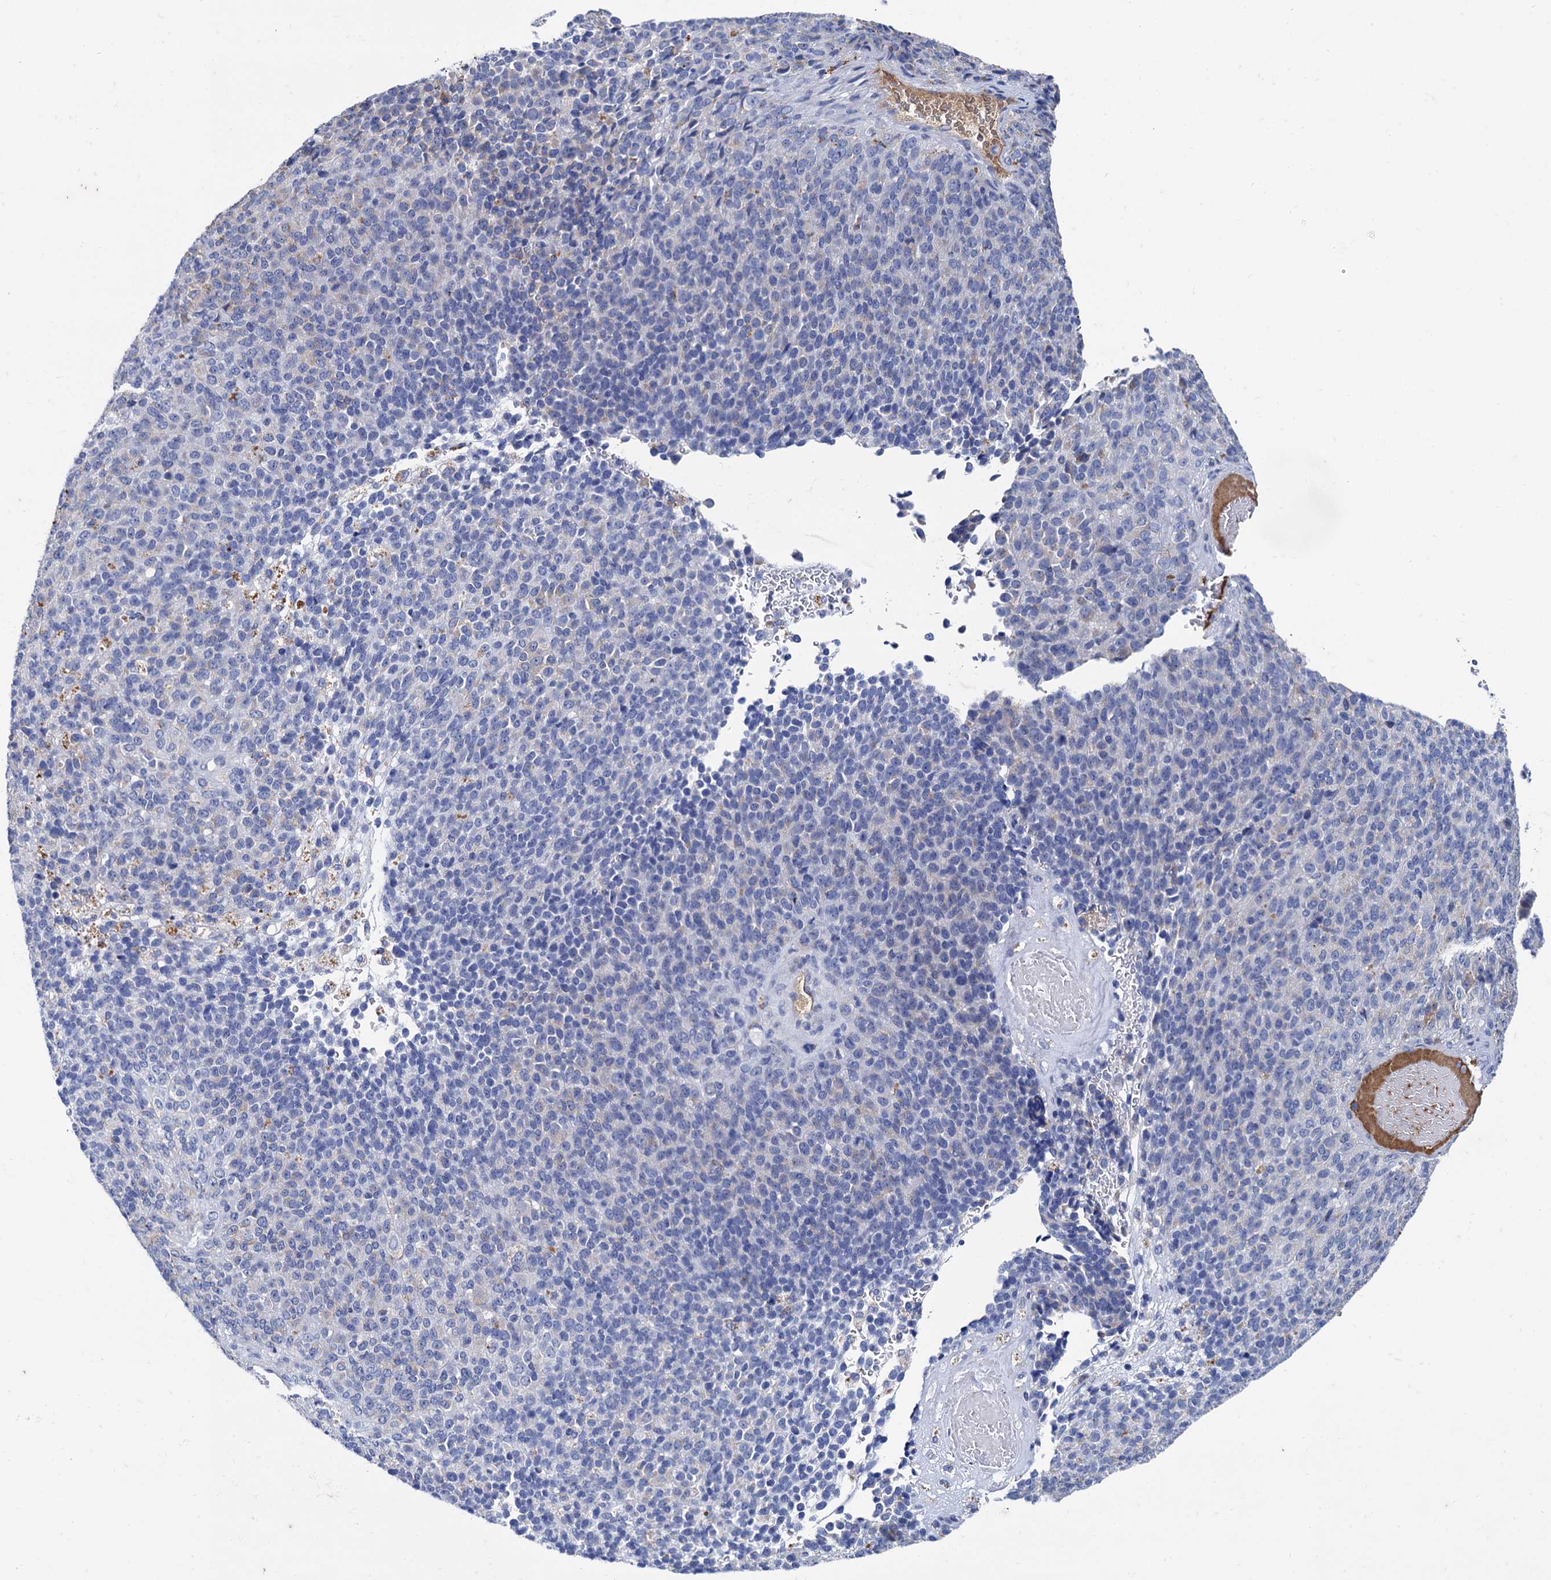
{"staining": {"intensity": "negative", "quantity": "none", "location": "none"}, "tissue": "melanoma", "cell_type": "Tumor cells", "image_type": "cancer", "snomed": [{"axis": "morphology", "description": "Malignant melanoma, Metastatic site"}, {"axis": "topography", "description": "Brain"}], "caption": "IHC image of human malignant melanoma (metastatic site) stained for a protein (brown), which shows no positivity in tumor cells.", "gene": "TMEM72", "patient": {"sex": "female", "age": 56}}